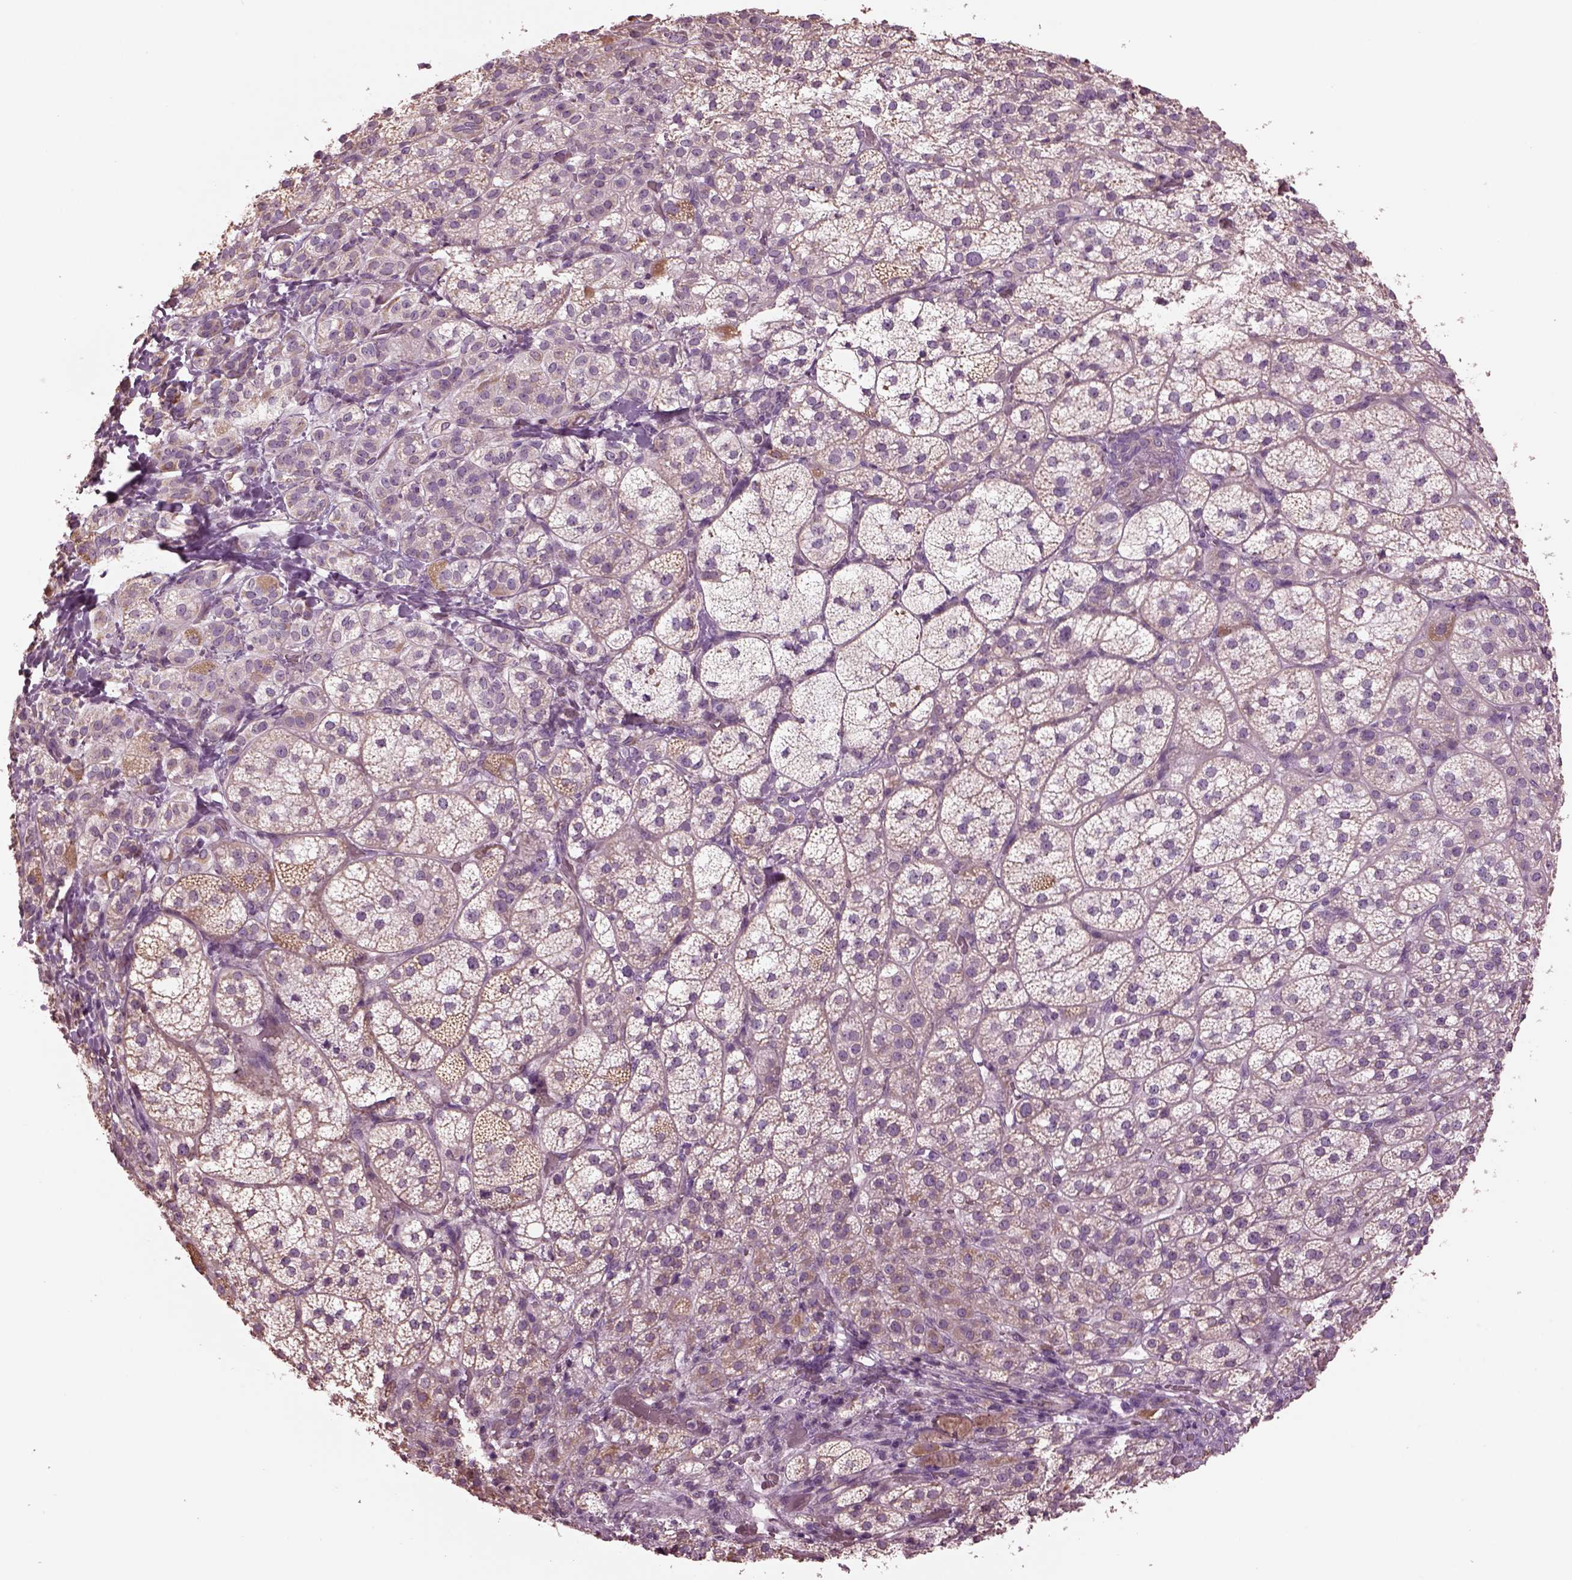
{"staining": {"intensity": "weak", "quantity": ">75%", "location": "cytoplasmic/membranous"}, "tissue": "adrenal gland", "cell_type": "Glandular cells", "image_type": "normal", "snomed": [{"axis": "morphology", "description": "Normal tissue, NOS"}, {"axis": "topography", "description": "Adrenal gland"}], "caption": "This photomicrograph displays IHC staining of normal human adrenal gland, with low weak cytoplasmic/membranous staining in about >75% of glandular cells.", "gene": "SPATA7", "patient": {"sex": "female", "age": 60}}